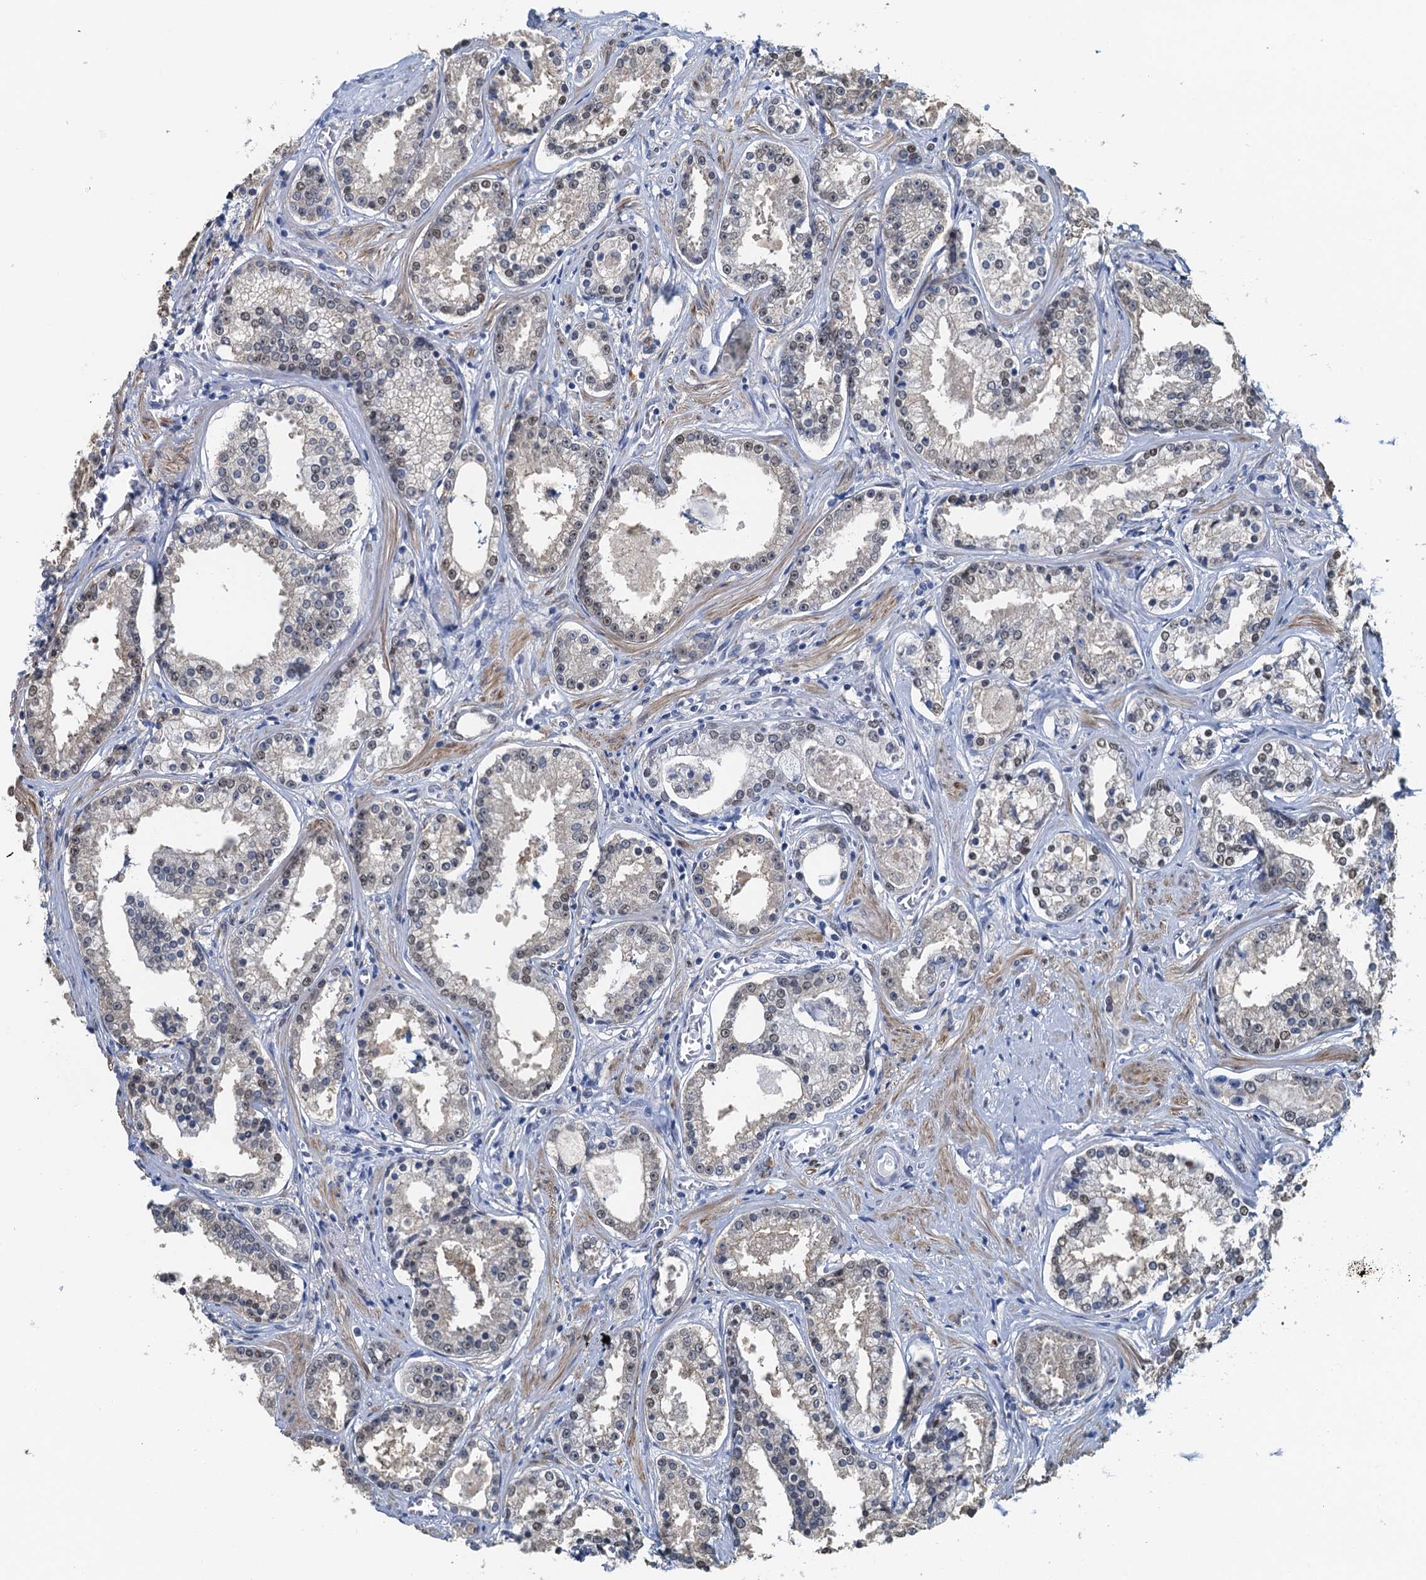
{"staining": {"intensity": "negative", "quantity": "none", "location": "none"}, "tissue": "prostate cancer", "cell_type": "Tumor cells", "image_type": "cancer", "snomed": [{"axis": "morphology", "description": "Adenocarcinoma, High grade"}, {"axis": "topography", "description": "Prostate"}], "caption": "The micrograph displays no staining of tumor cells in prostate cancer (high-grade adenocarcinoma). Brightfield microscopy of immunohistochemistry (IHC) stained with DAB (brown) and hematoxylin (blue), captured at high magnification.", "gene": "AHCY", "patient": {"sex": "male", "age": 58}}